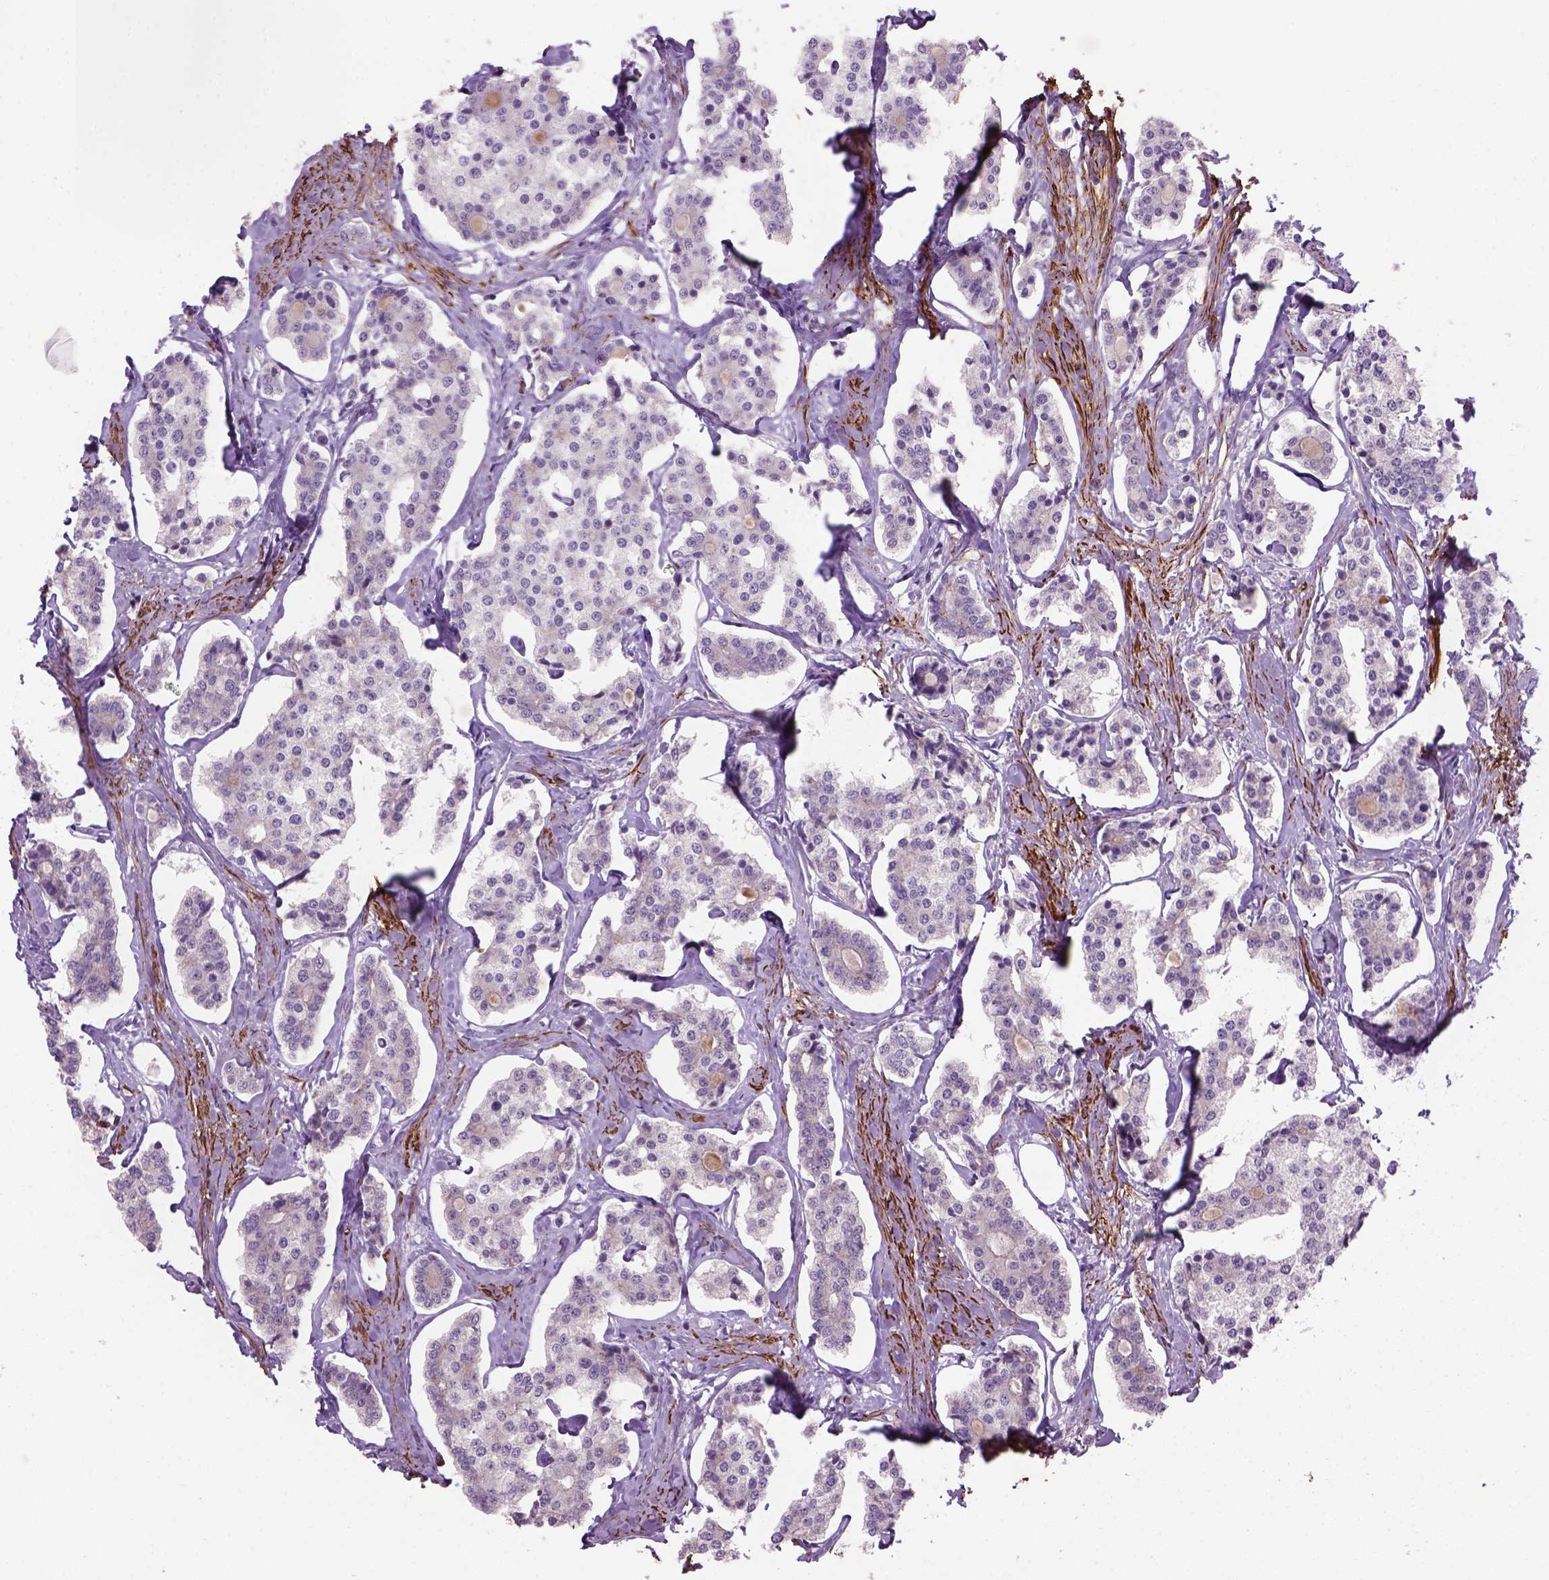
{"staining": {"intensity": "negative", "quantity": "none", "location": "none"}, "tissue": "carcinoid", "cell_type": "Tumor cells", "image_type": "cancer", "snomed": [{"axis": "morphology", "description": "Carcinoid, malignant, NOS"}, {"axis": "topography", "description": "Small intestine"}], "caption": "Immunohistochemistry (IHC) of carcinoid demonstrates no expression in tumor cells.", "gene": "RRS1", "patient": {"sex": "female", "age": 65}}